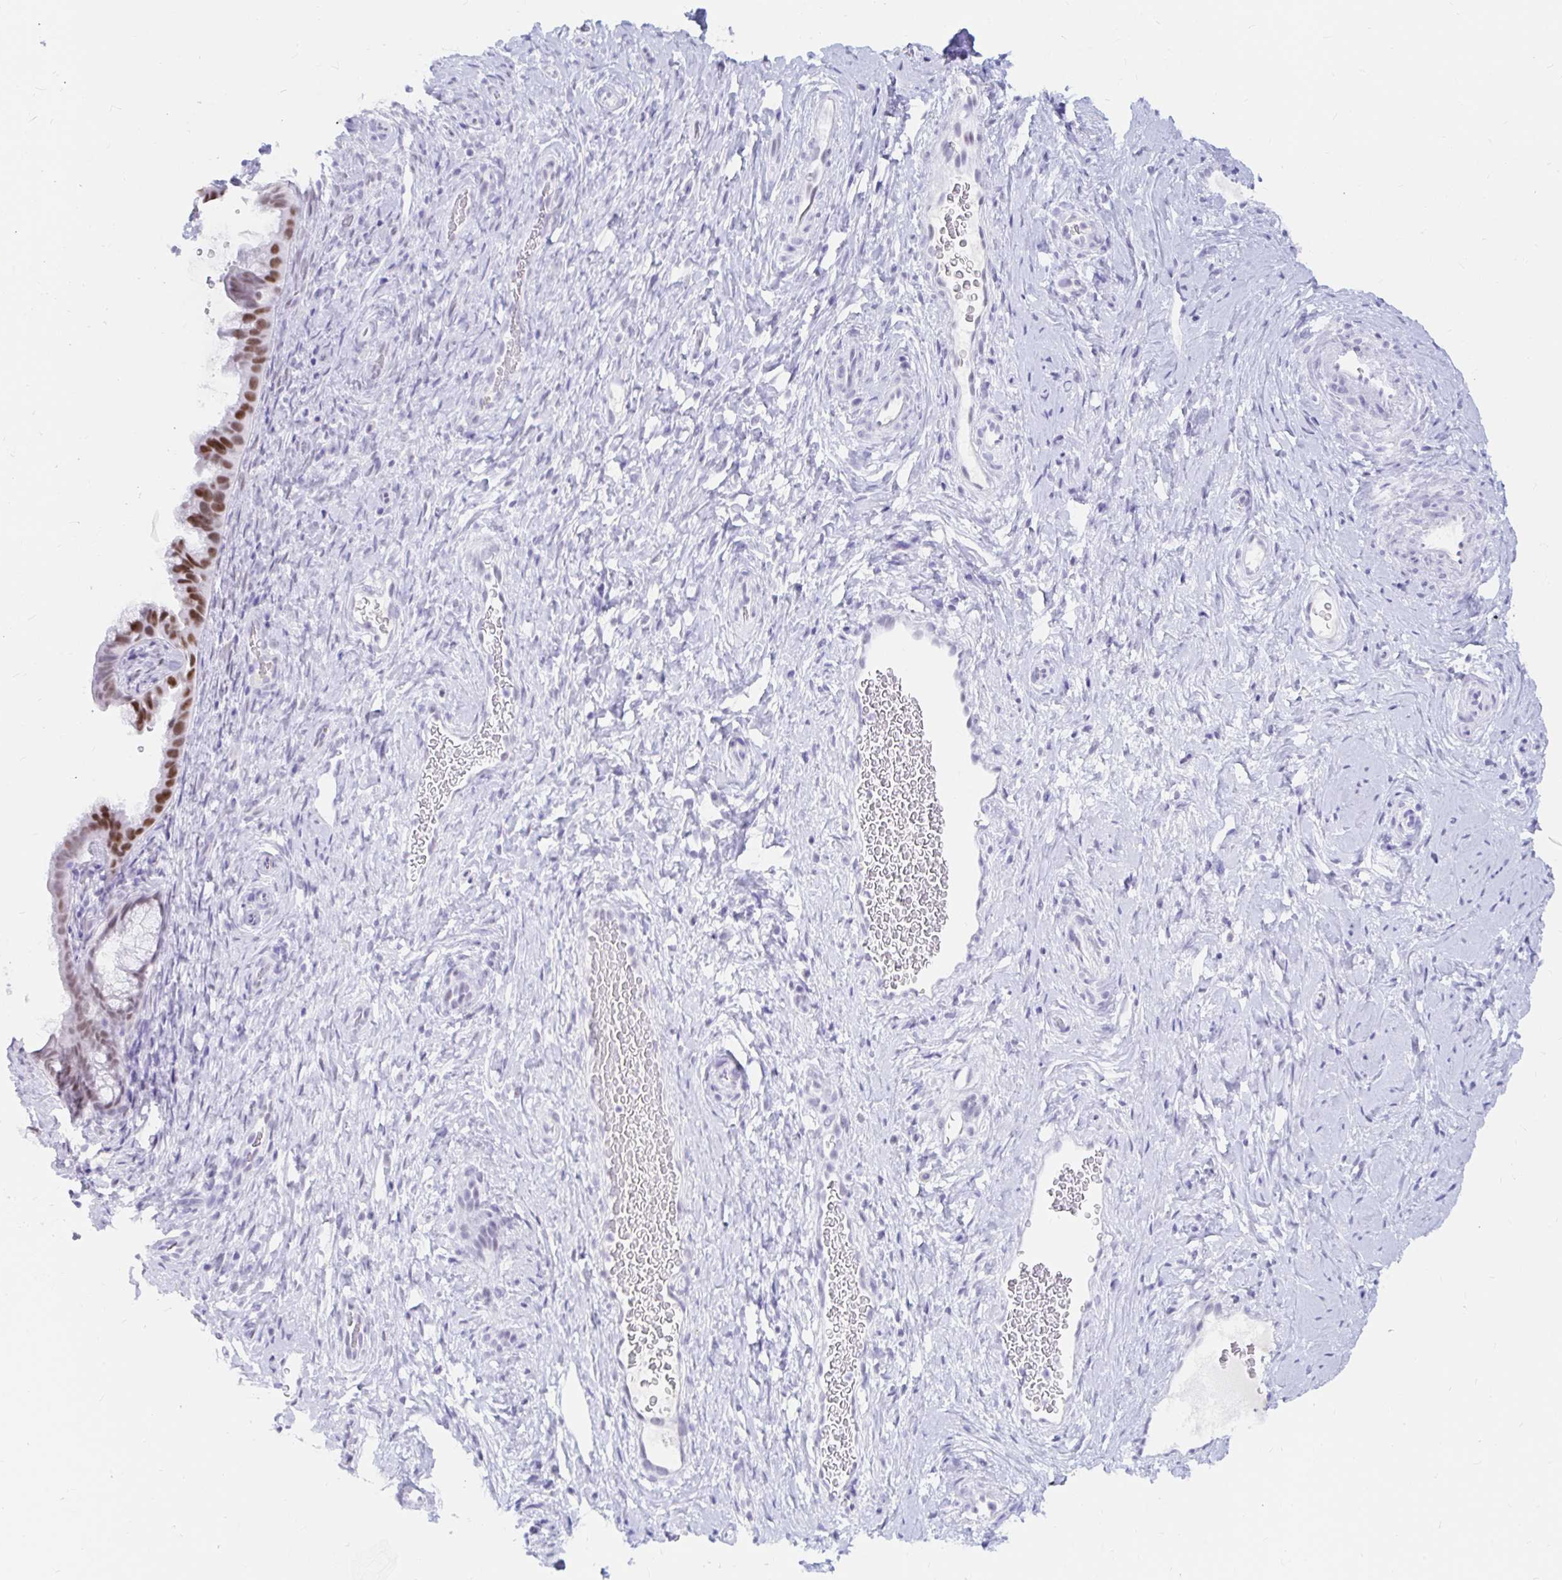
{"staining": {"intensity": "moderate", "quantity": ">75%", "location": "nuclear"}, "tissue": "cervix", "cell_type": "Glandular cells", "image_type": "normal", "snomed": [{"axis": "morphology", "description": "Normal tissue, NOS"}, {"axis": "topography", "description": "Cervix"}], "caption": "A brown stain shows moderate nuclear expression of a protein in glandular cells of normal cervix.", "gene": "OR6T1", "patient": {"sex": "female", "age": 34}}